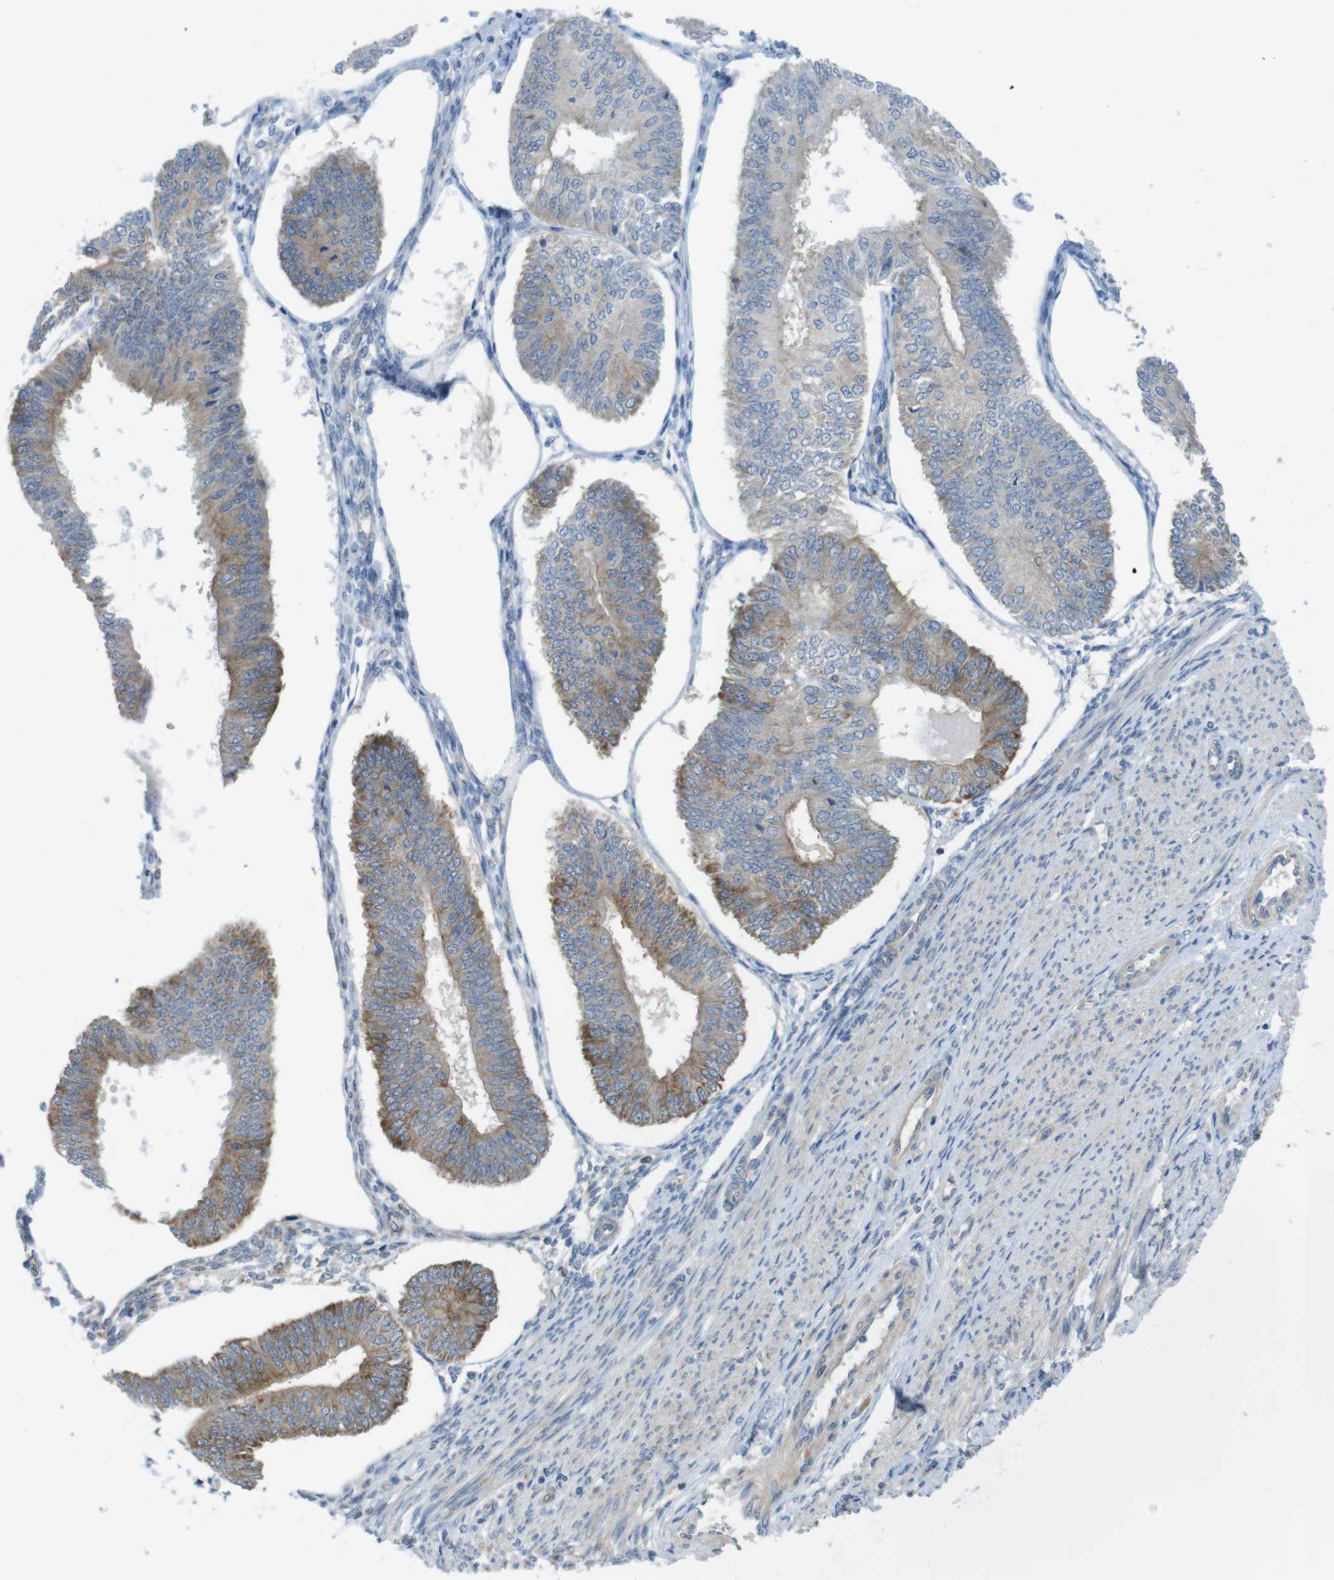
{"staining": {"intensity": "moderate", "quantity": "25%-75%", "location": "cytoplasmic/membranous"}, "tissue": "endometrial cancer", "cell_type": "Tumor cells", "image_type": "cancer", "snomed": [{"axis": "morphology", "description": "Adenocarcinoma, NOS"}, {"axis": "topography", "description": "Endometrium"}], "caption": "This micrograph exhibits immunohistochemistry (IHC) staining of endometrial adenocarcinoma, with medium moderate cytoplasmic/membranous staining in about 25%-75% of tumor cells.", "gene": "MTHFD1", "patient": {"sex": "female", "age": 58}}